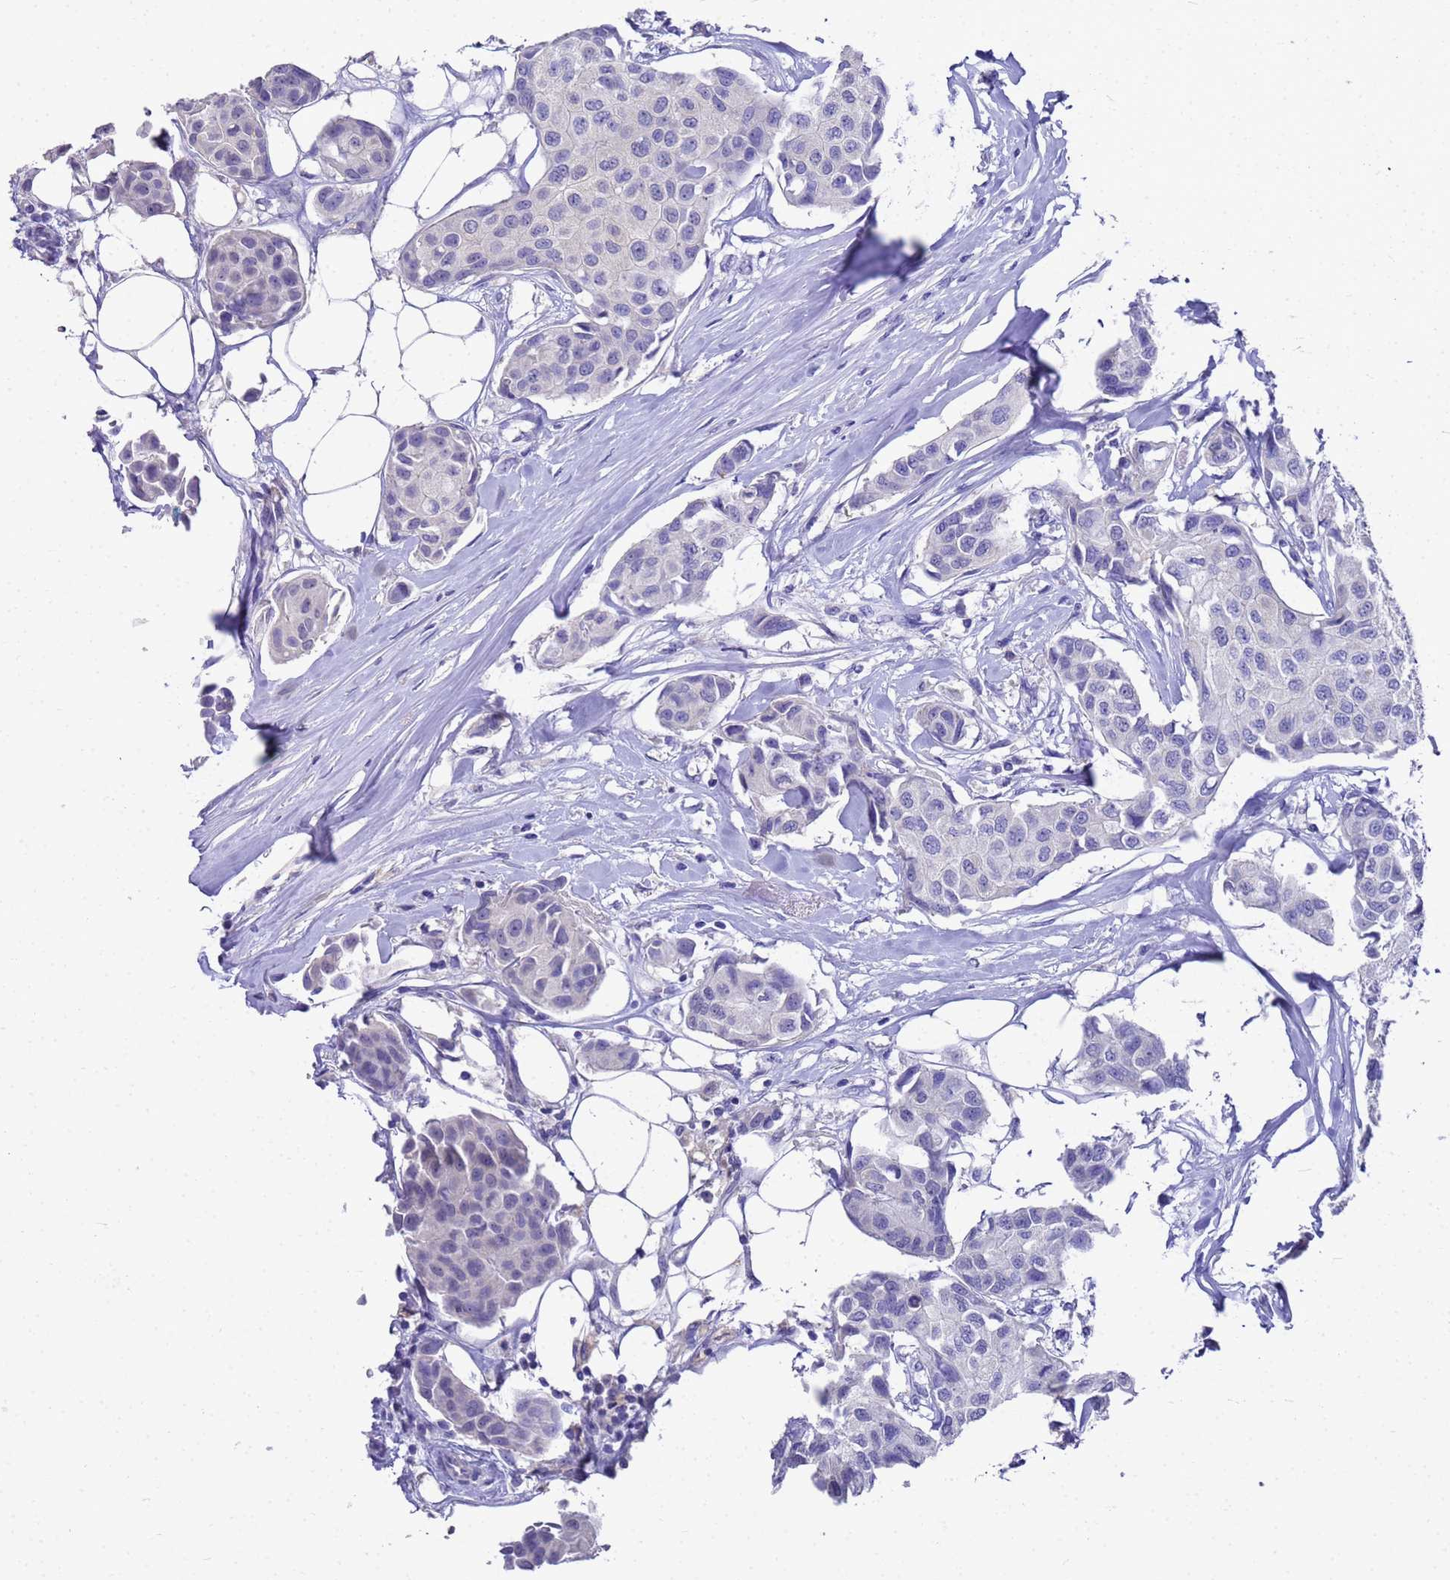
{"staining": {"intensity": "negative", "quantity": "none", "location": "none"}, "tissue": "breast cancer", "cell_type": "Tumor cells", "image_type": "cancer", "snomed": [{"axis": "morphology", "description": "Duct carcinoma"}, {"axis": "topography", "description": "Breast"}], "caption": "A high-resolution image shows immunohistochemistry staining of breast infiltrating ductal carcinoma, which displays no significant staining in tumor cells.", "gene": "MS4A13", "patient": {"sex": "female", "age": 80}}